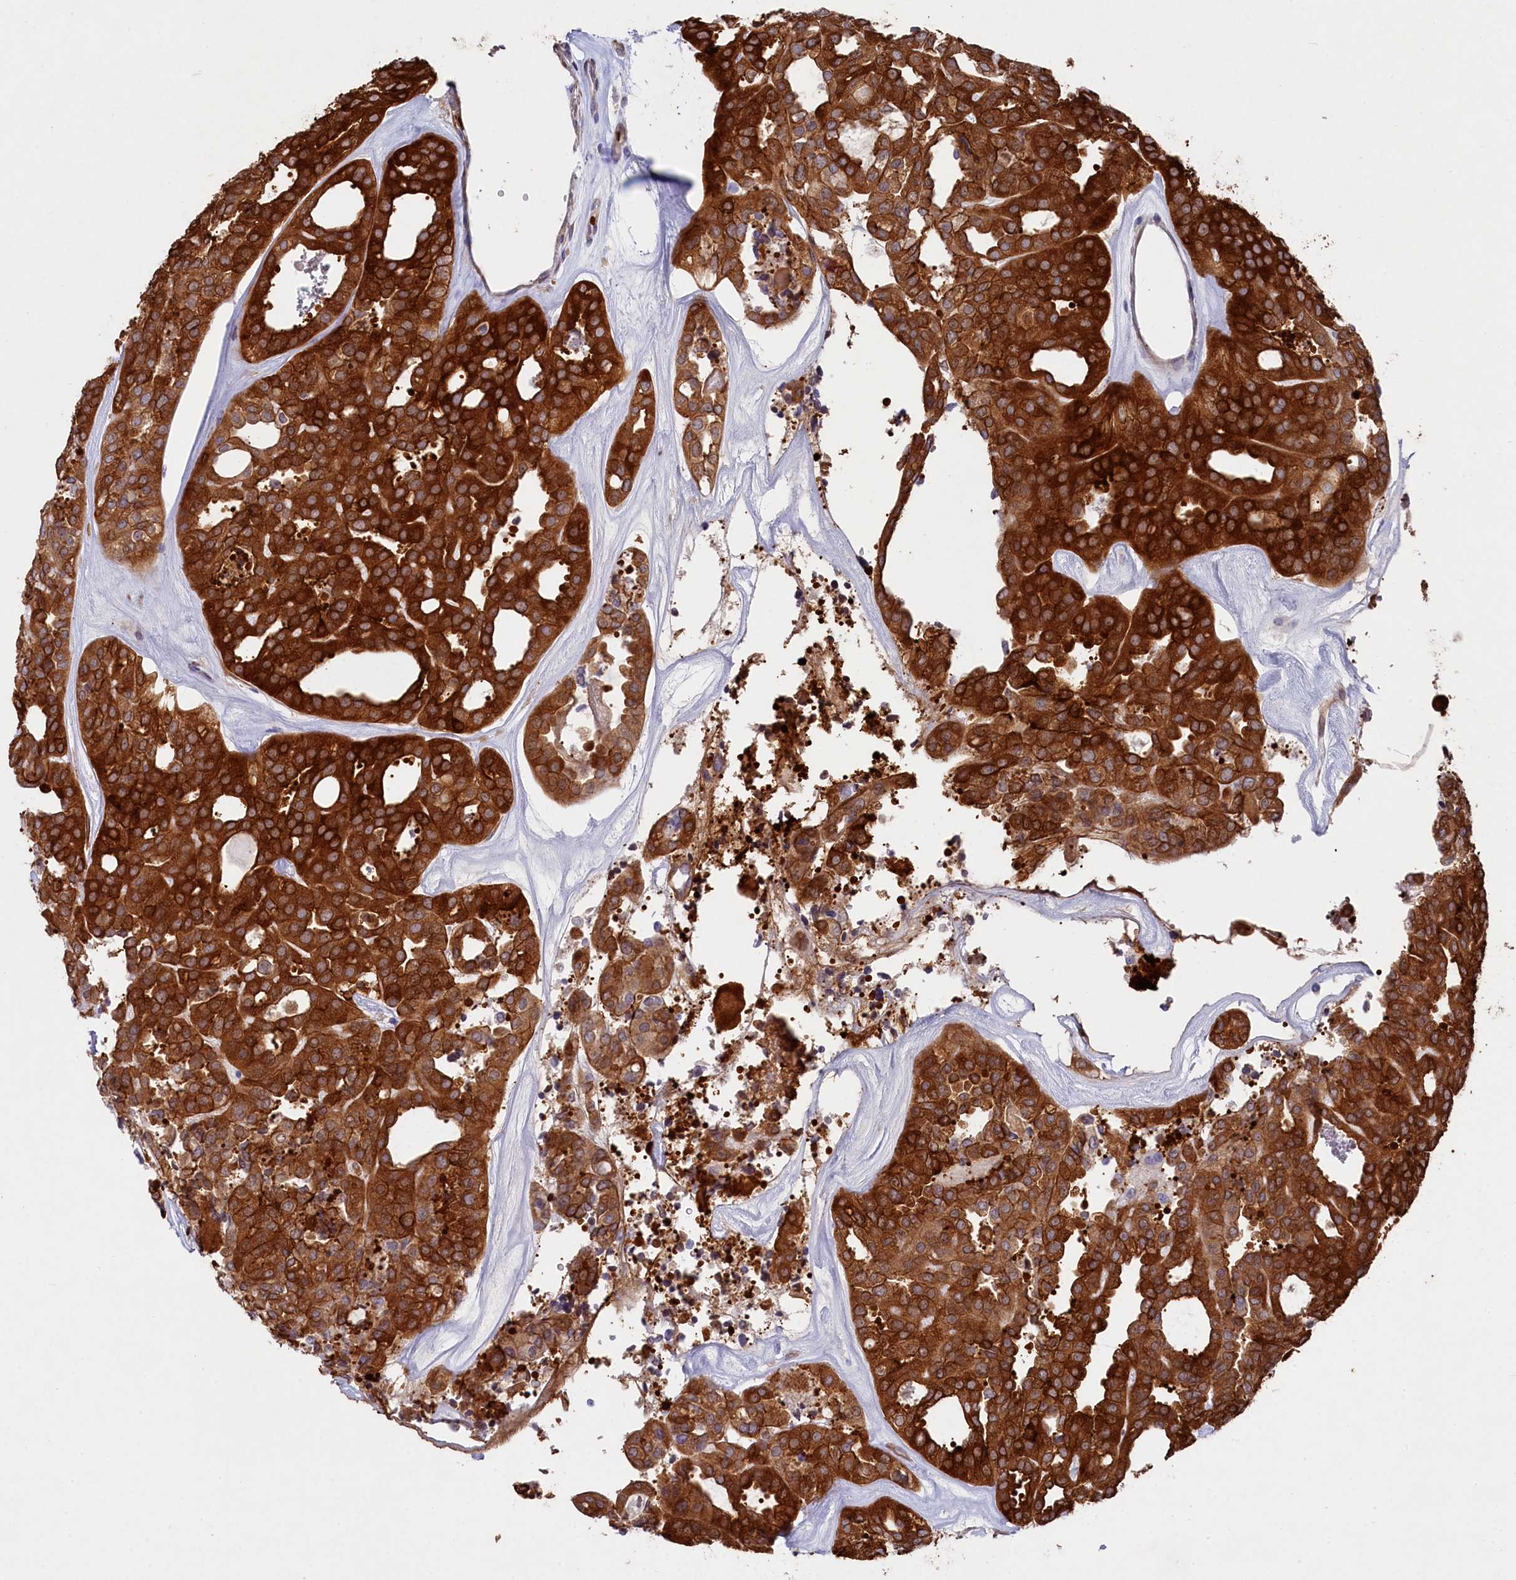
{"staining": {"intensity": "strong", "quantity": ">75%", "location": "cytoplasmic/membranous"}, "tissue": "thyroid cancer", "cell_type": "Tumor cells", "image_type": "cancer", "snomed": [{"axis": "morphology", "description": "Follicular adenoma carcinoma, NOS"}, {"axis": "topography", "description": "Thyroid gland"}], "caption": "Strong cytoplasmic/membranous positivity is present in about >75% of tumor cells in follicular adenoma carcinoma (thyroid).", "gene": "LHFPL4", "patient": {"sex": "male", "age": 75}}